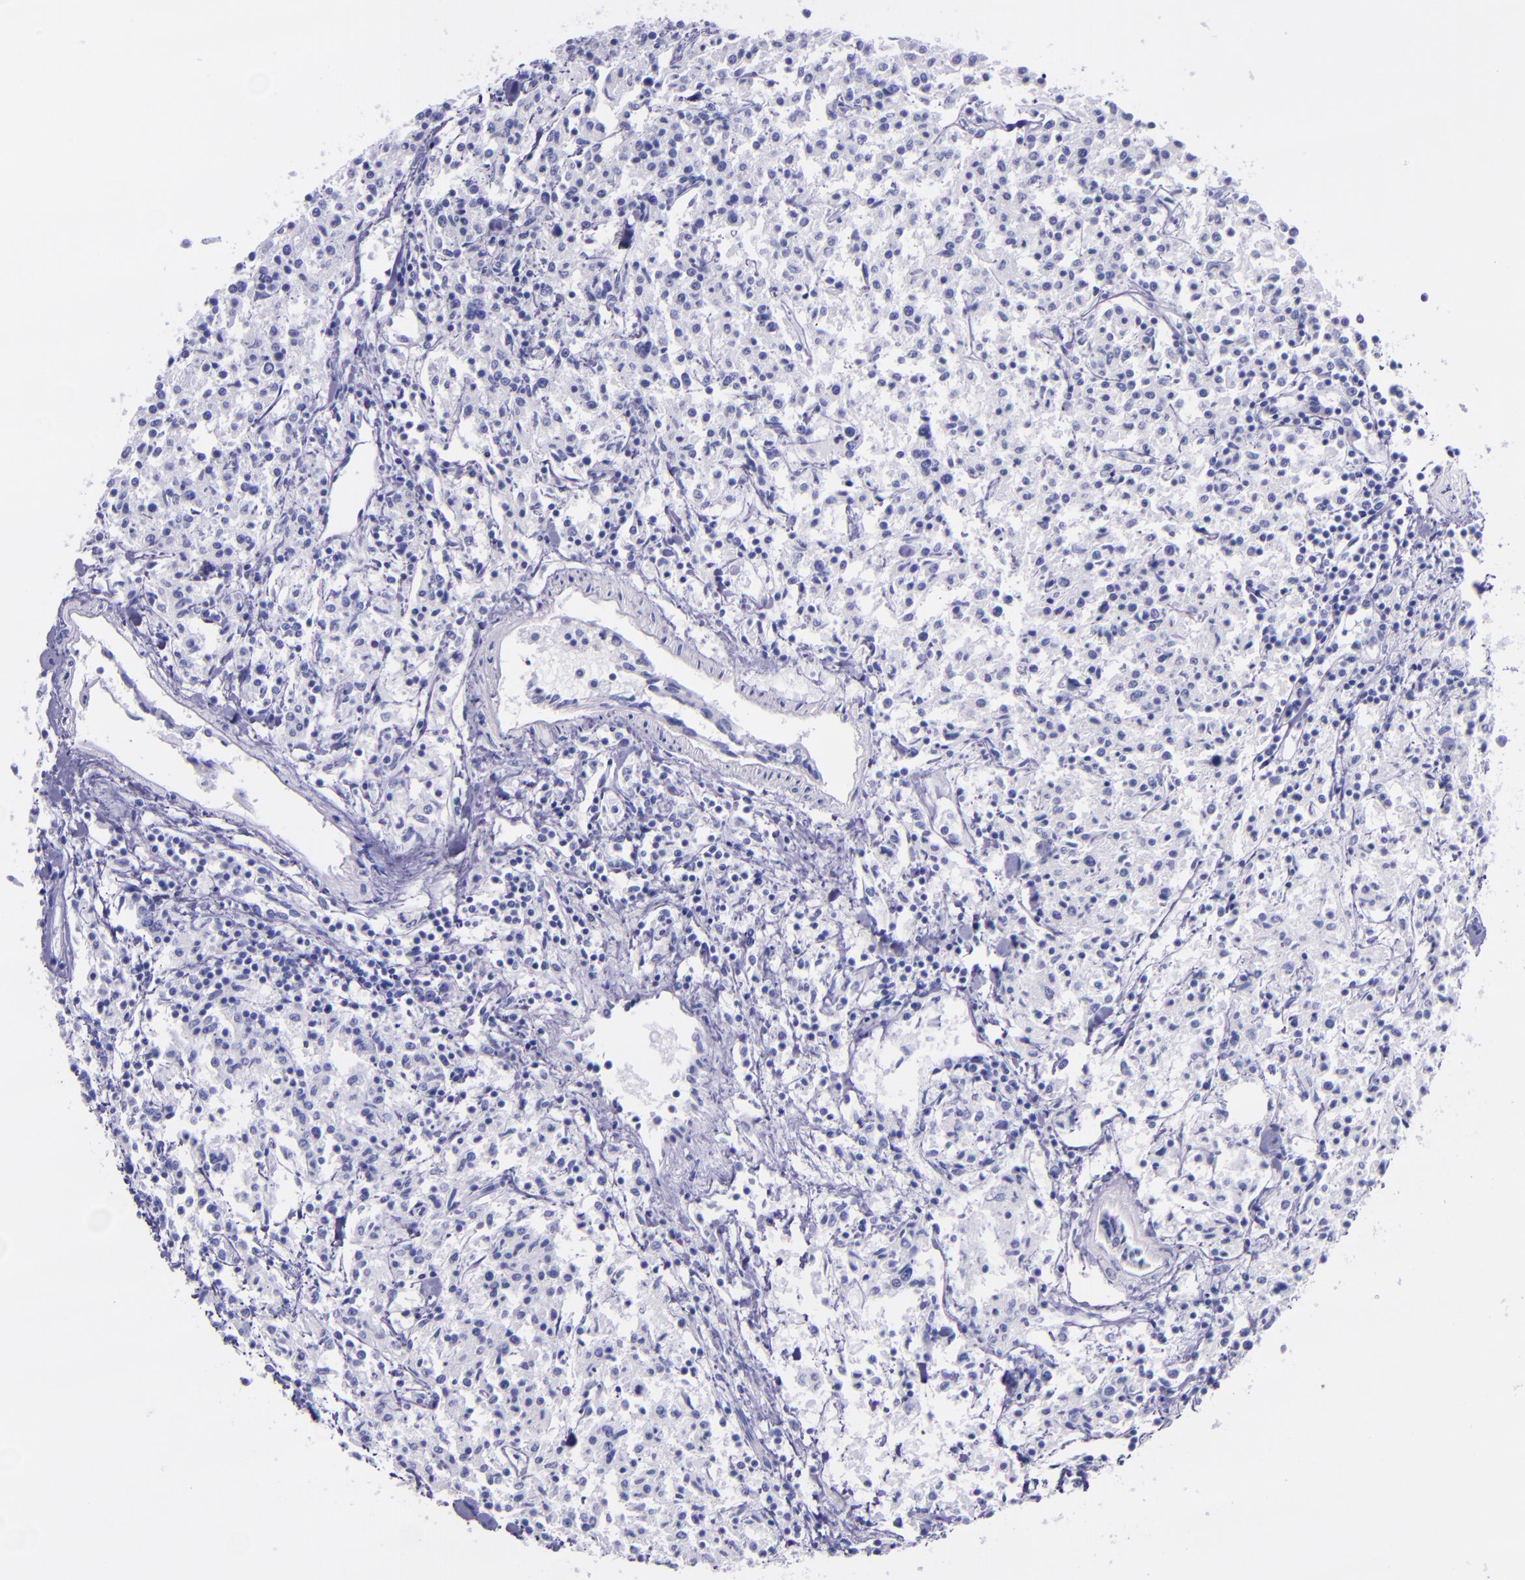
{"staining": {"intensity": "negative", "quantity": "none", "location": "none"}, "tissue": "lymphoma", "cell_type": "Tumor cells", "image_type": "cancer", "snomed": [{"axis": "morphology", "description": "Malignant lymphoma, non-Hodgkin's type, Low grade"}, {"axis": "topography", "description": "Small intestine"}], "caption": "Malignant lymphoma, non-Hodgkin's type (low-grade) was stained to show a protein in brown. There is no significant expression in tumor cells. (Stains: DAB immunohistochemistry with hematoxylin counter stain, Microscopy: brightfield microscopy at high magnification).", "gene": "SLPI", "patient": {"sex": "female", "age": 59}}